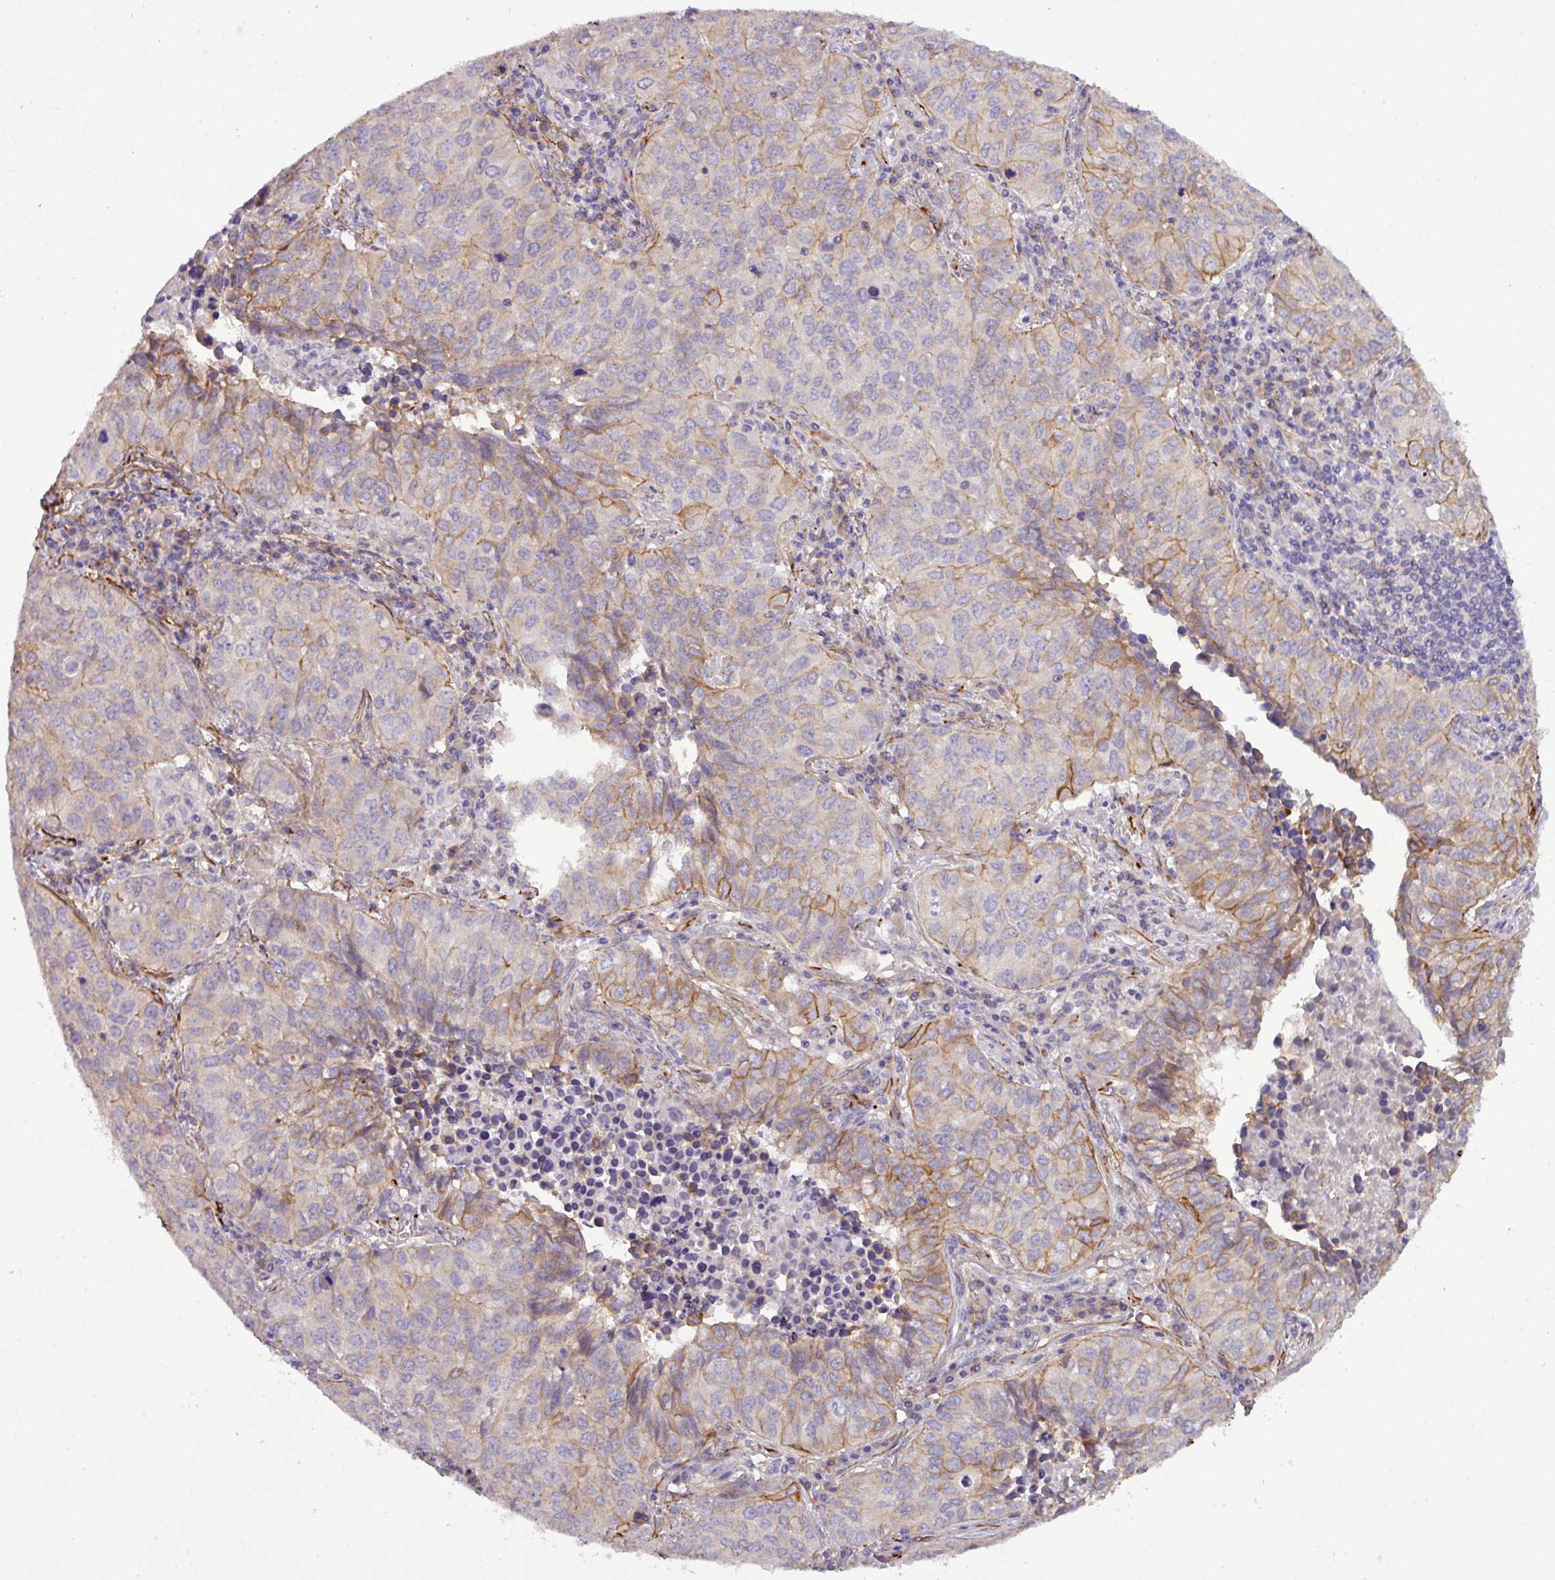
{"staining": {"intensity": "moderate", "quantity": "25%-75%", "location": "cytoplasmic/membranous"}, "tissue": "lung cancer", "cell_type": "Tumor cells", "image_type": "cancer", "snomed": [{"axis": "morphology", "description": "Adenocarcinoma, NOS"}, {"axis": "topography", "description": "Lung"}], "caption": "Lung cancer (adenocarcinoma) was stained to show a protein in brown. There is medium levels of moderate cytoplasmic/membranous expression in about 25%-75% of tumor cells.", "gene": "PARD6A", "patient": {"sex": "female", "age": 50}}